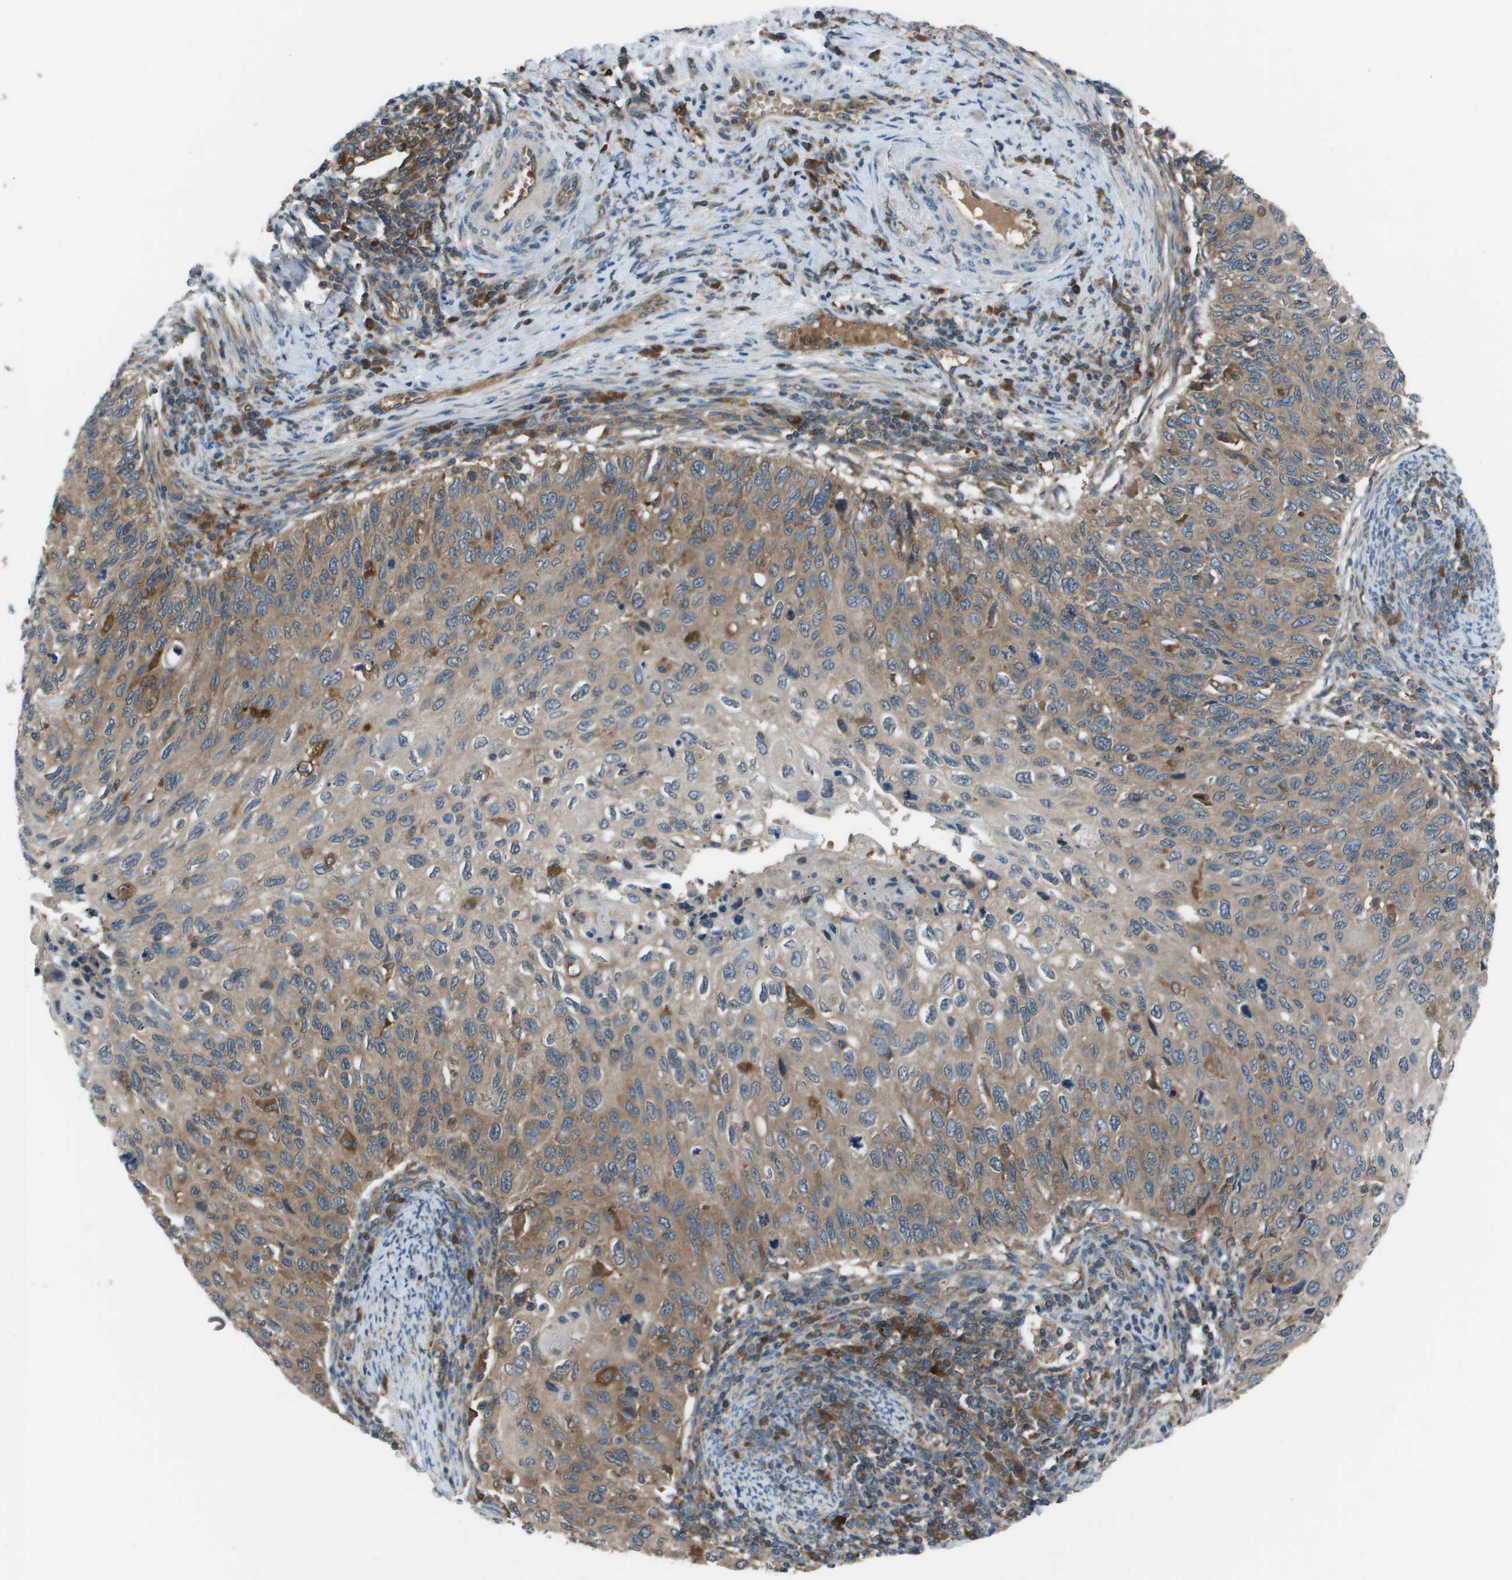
{"staining": {"intensity": "moderate", "quantity": ">75%", "location": "cytoplasmic/membranous"}, "tissue": "cervical cancer", "cell_type": "Tumor cells", "image_type": "cancer", "snomed": [{"axis": "morphology", "description": "Squamous cell carcinoma, NOS"}, {"axis": "topography", "description": "Cervix"}], "caption": "This image displays cervical cancer stained with IHC to label a protein in brown. The cytoplasmic/membranous of tumor cells show moderate positivity for the protein. Nuclei are counter-stained blue.", "gene": "EIF3B", "patient": {"sex": "female", "age": 70}}